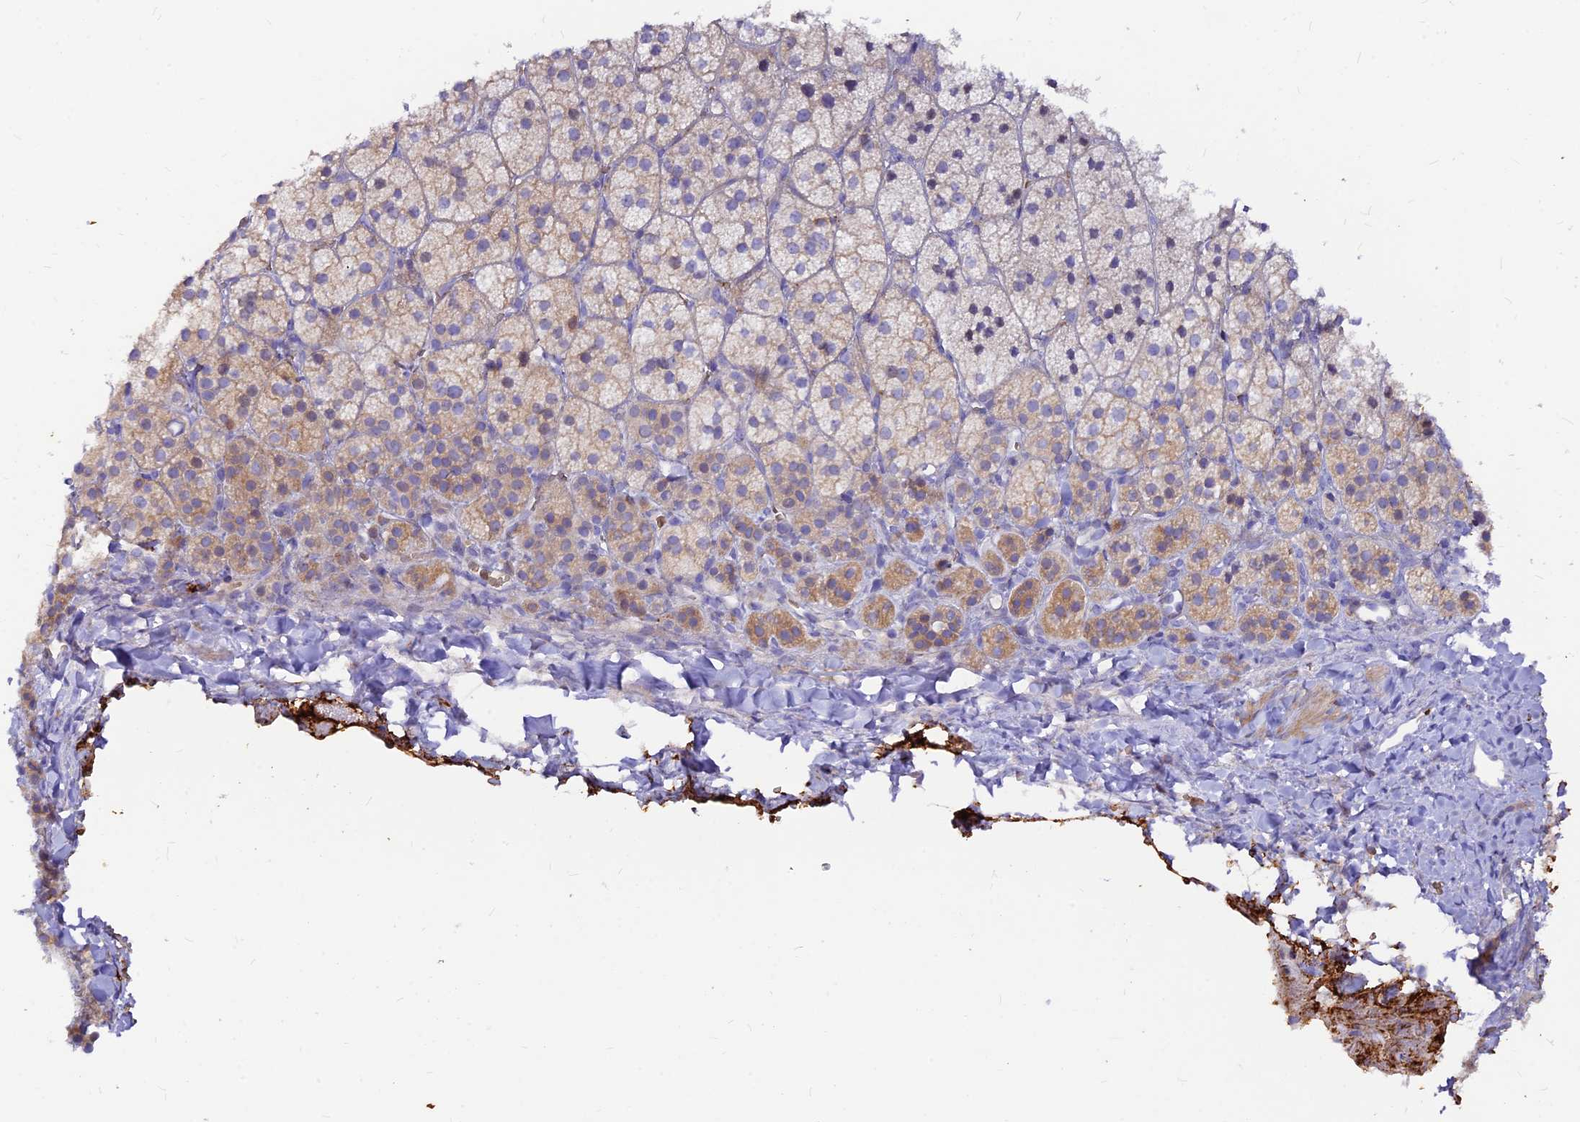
{"staining": {"intensity": "moderate", "quantity": "<25%", "location": "cytoplasmic/membranous"}, "tissue": "adrenal gland", "cell_type": "Glandular cells", "image_type": "normal", "snomed": [{"axis": "morphology", "description": "Normal tissue, NOS"}, {"axis": "topography", "description": "Adrenal gland"}], "caption": "DAB (3,3'-diaminobenzidine) immunohistochemical staining of benign human adrenal gland displays moderate cytoplasmic/membranous protein positivity in about <25% of glandular cells. The protein of interest is stained brown, and the nuclei are stained in blue (DAB (3,3'-diaminobenzidine) IHC with brightfield microscopy, high magnification).", "gene": "DENND2D", "patient": {"sex": "female", "age": 44}}